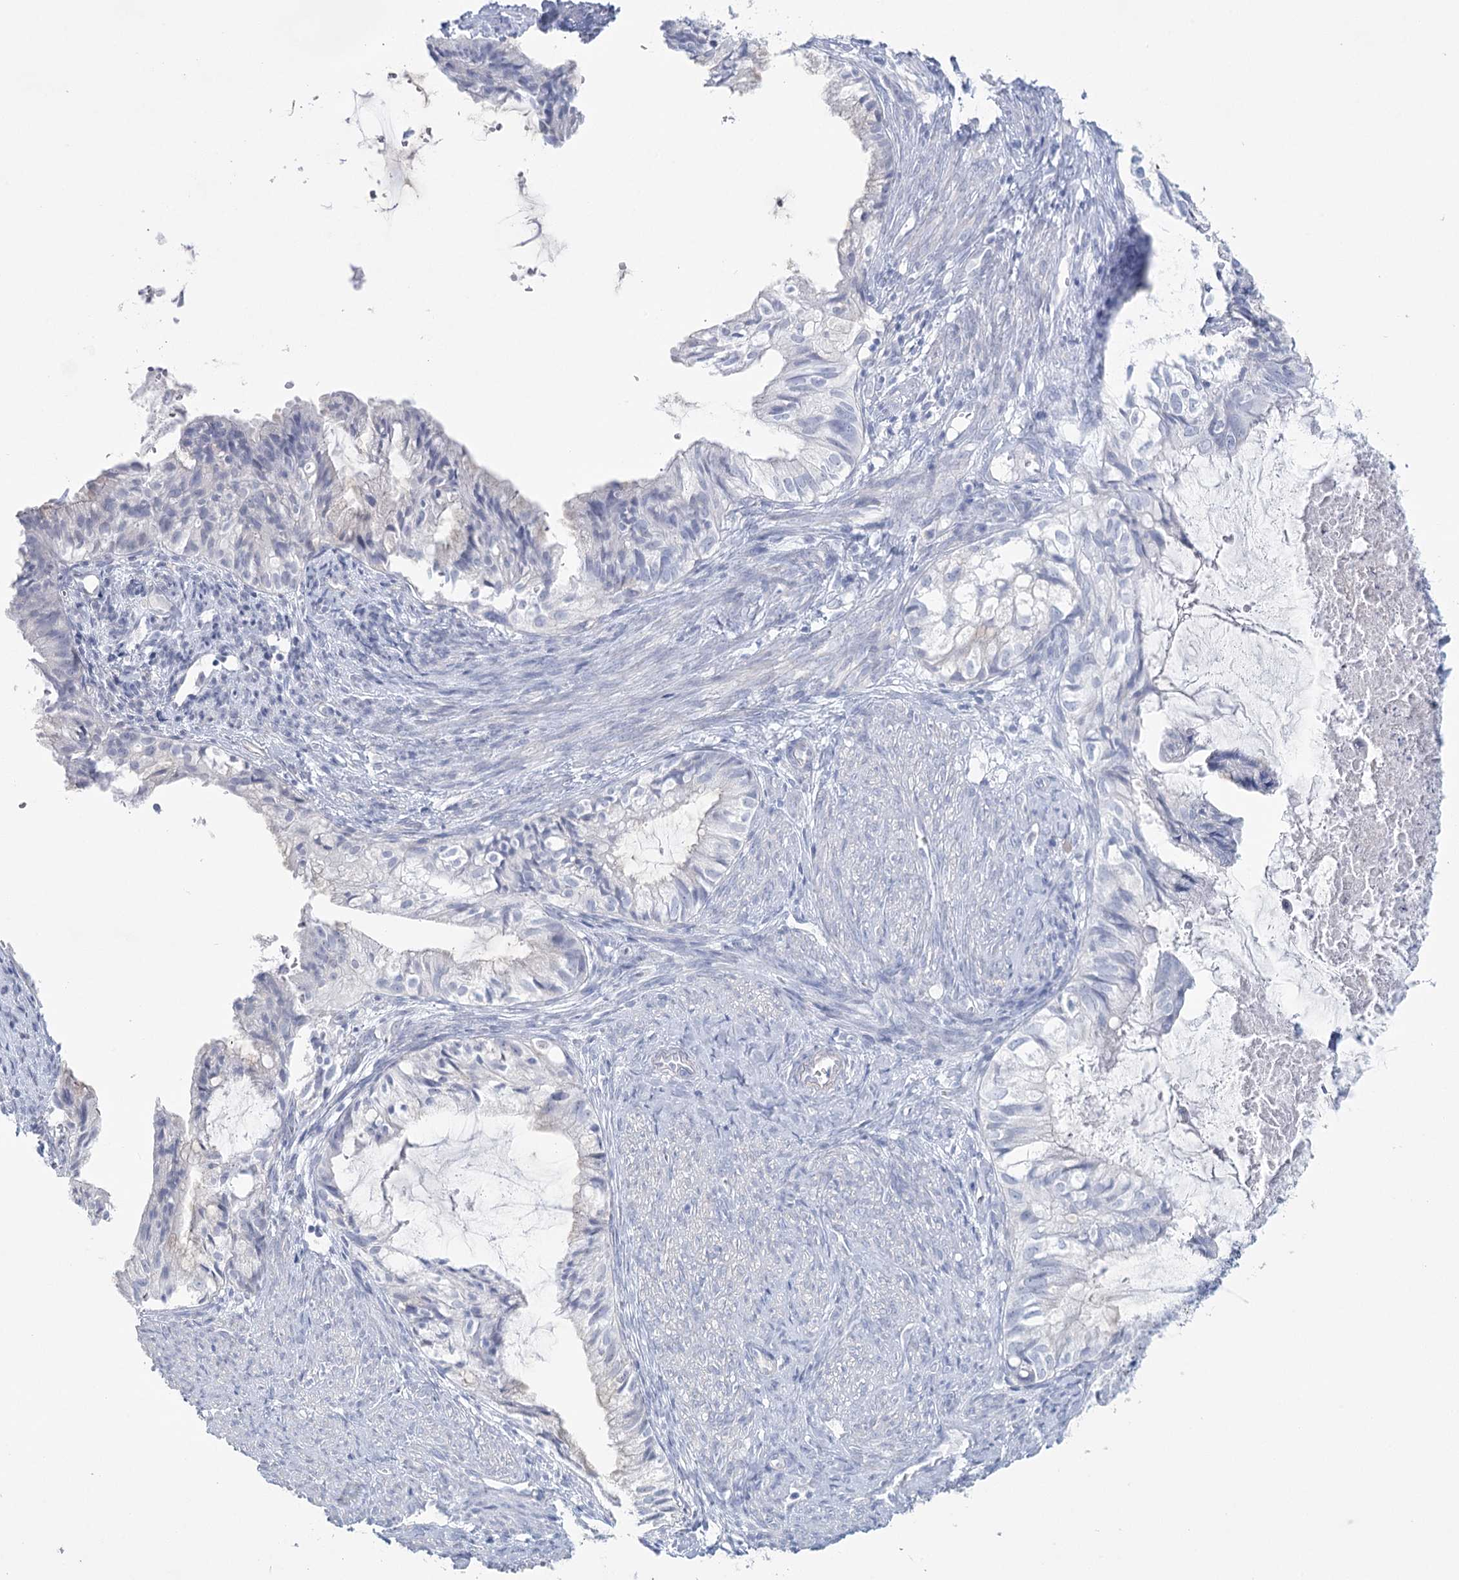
{"staining": {"intensity": "negative", "quantity": "none", "location": "none"}, "tissue": "cervical cancer", "cell_type": "Tumor cells", "image_type": "cancer", "snomed": [{"axis": "morphology", "description": "Normal tissue, NOS"}, {"axis": "morphology", "description": "Adenocarcinoma, NOS"}, {"axis": "topography", "description": "Cervix"}, {"axis": "topography", "description": "Endometrium"}], "caption": "This is an IHC histopathology image of human cervical adenocarcinoma. There is no positivity in tumor cells.", "gene": "CCDC88A", "patient": {"sex": "female", "age": 86}}